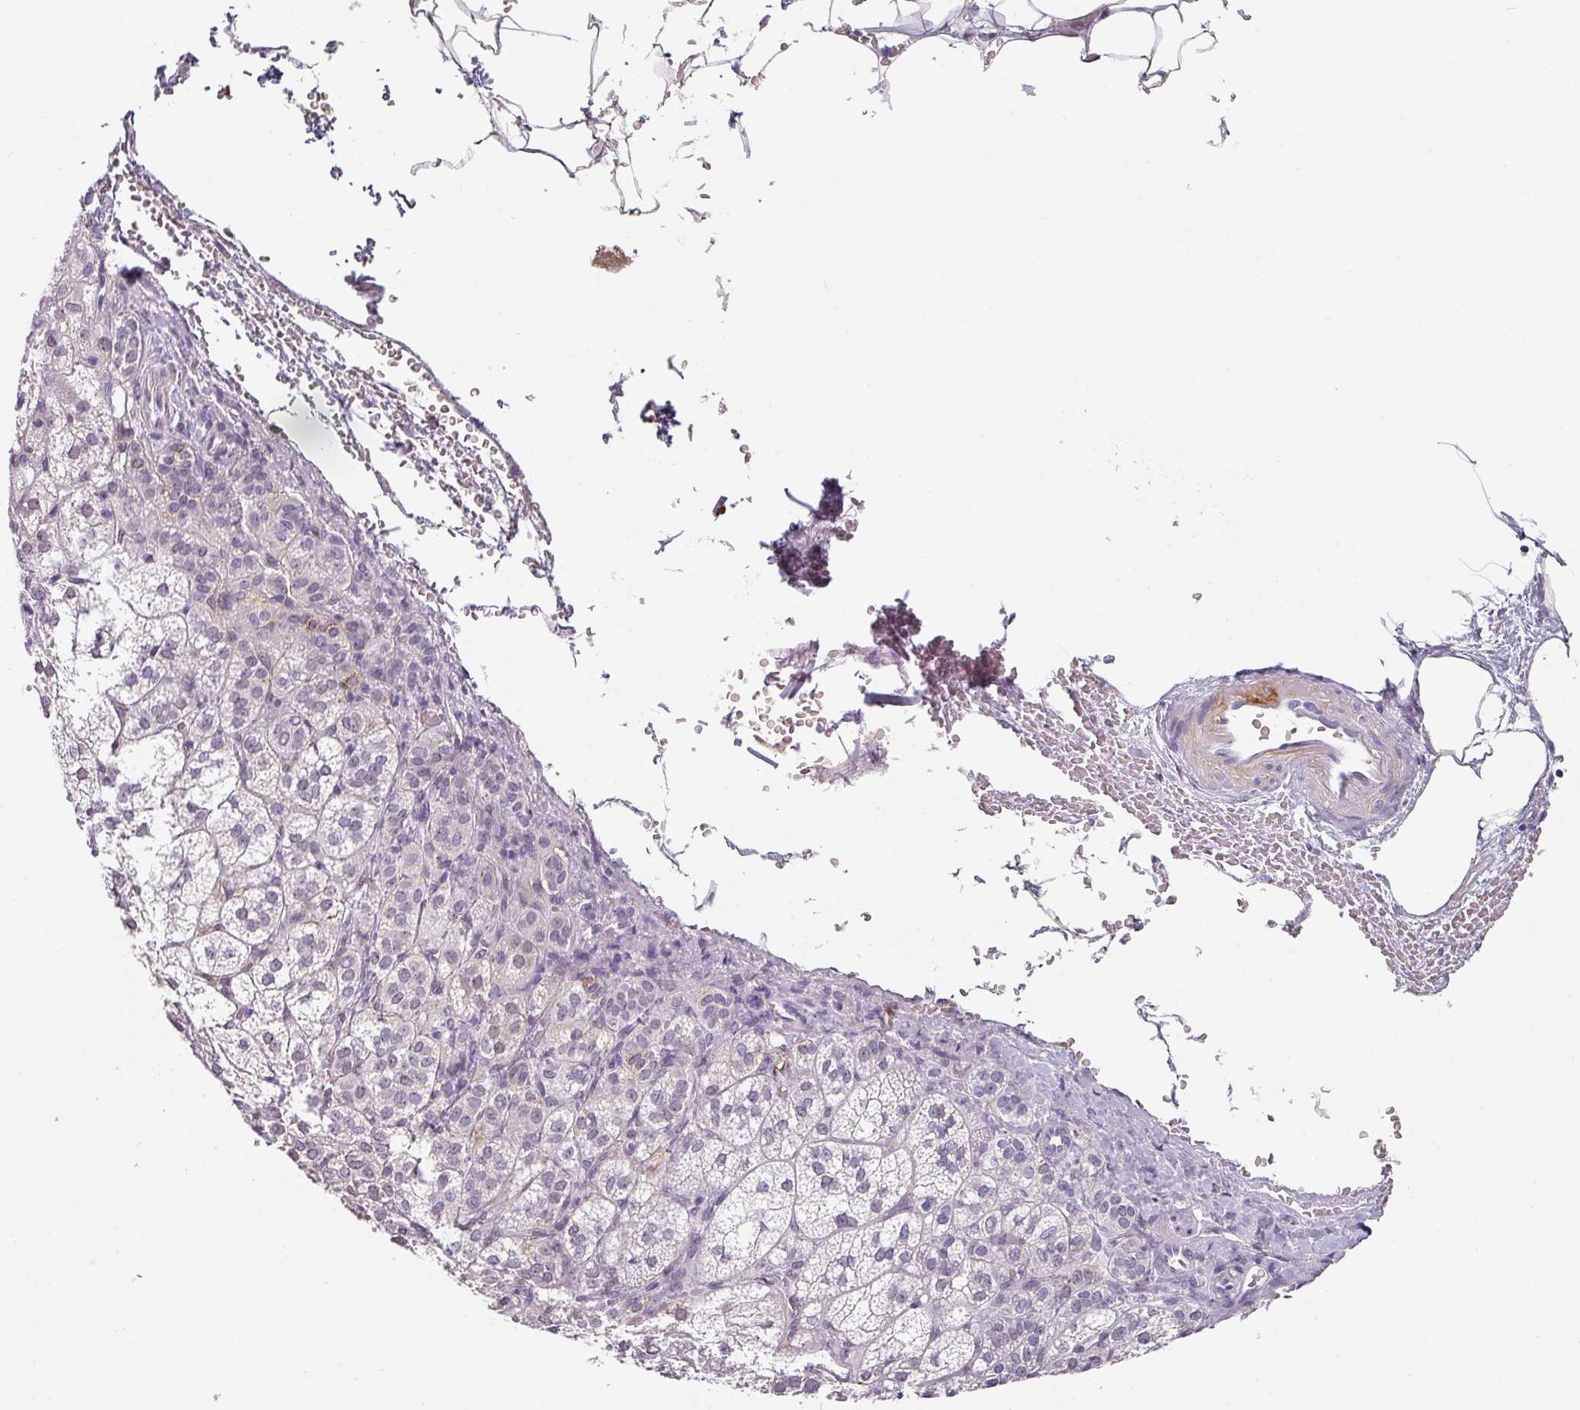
{"staining": {"intensity": "weak", "quantity": "25%-75%", "location": "cytoplasmic/membranous,nuclear"}, "tissue": "adrenal gland", "cell_type": "Glandular cells", "image_type": "normal", "snomed": [{"axis": "morphology", "description": "Normal tissue, NOS"}, {"axis": "topography", "description": "Adrenal gland"}], "caption": "Immunohistochemical staining of benign human adrenal gland reveals 25%-75% levels of weak cytoplasmic/membranous,nuclear protein expression in approximately 25%-75% of glandular cells.", "gene": "C1QB", "patient": {"sex": "female", "age": 60}}